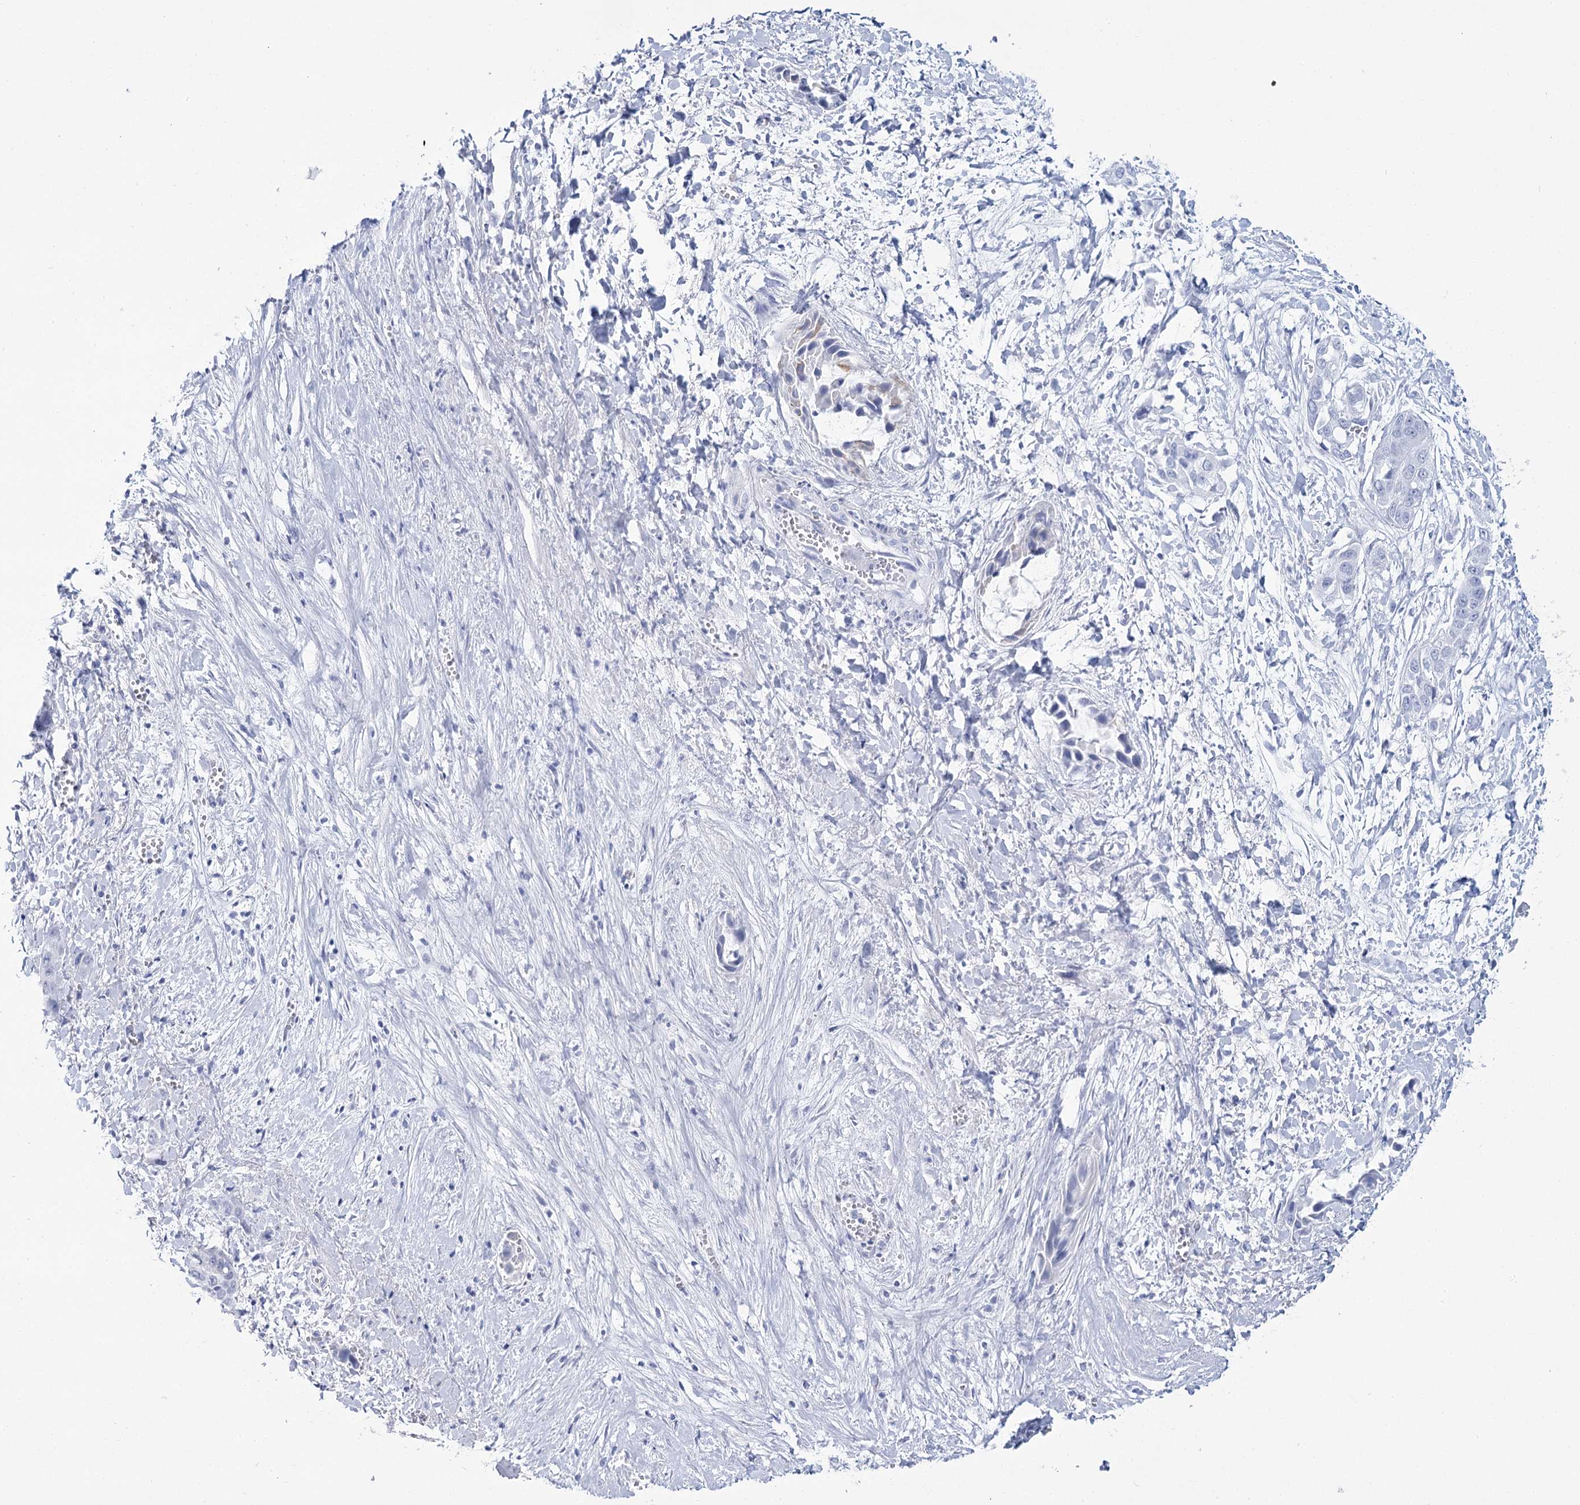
{"staining": {"intensity": "negative", "quantity": "none", "location": "none"}, "tissue": "liver cancer", "cell_type": "Tumor cells", "image_type": "cancer", "snomed": [{"axis": "morphology", "description": "Cholangiocarcinoma"}, {"axis": "topography", "description": "Liver"}], "caption": "IHC photomicrograph of neoplastic tissue: human cholangiocarcinoma (liver) stained with DAB exhibits no significant protein expression in tumor cells.", "gene": "RNF186", "patient": {"sex": "female", "age": 52}}